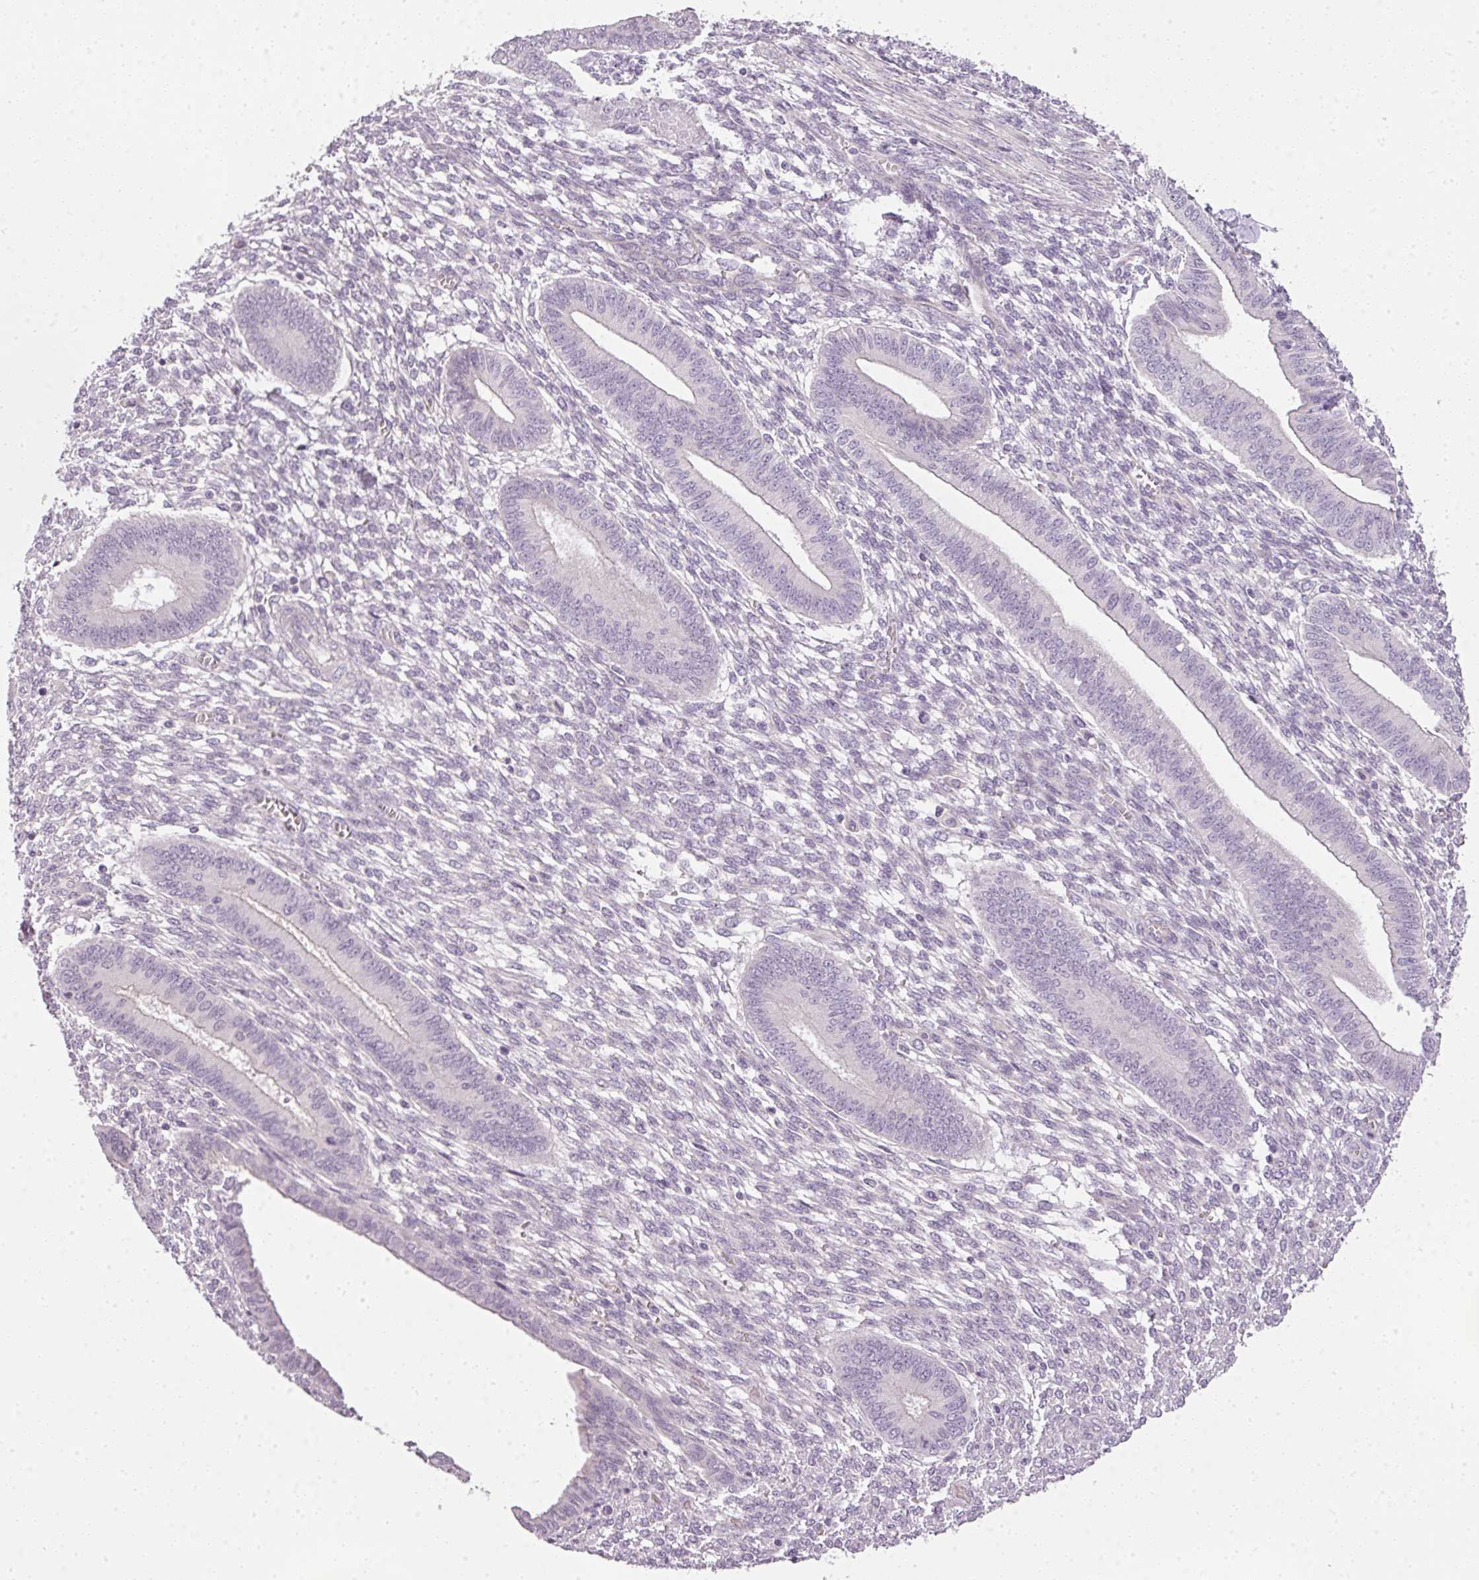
{"staining": {"intensity": "negative", "quantity": "none", "location": "none"}, "tissue": "endometrium", "cell_type": "Cells in endometrial stroma", "image_type": "normal", "snomed": [{"axis": "morphology", "description": "Normal tissue, NOS"}, {"axis": "topography", "description": "Endometrium"}], "caption": "DAB (3,3'-diaminobenzidine) immunohistochemical staining of normal endometrium displays no significant positivity in cells in endometrial stroma. The staining is performed using DAB (3,3'-diaminobenzidine) brown chromogen with nuclei counter-stained in using hematoxylin.", "gene": "RAX2", "patient": {"sex": "female", "age": 36}}